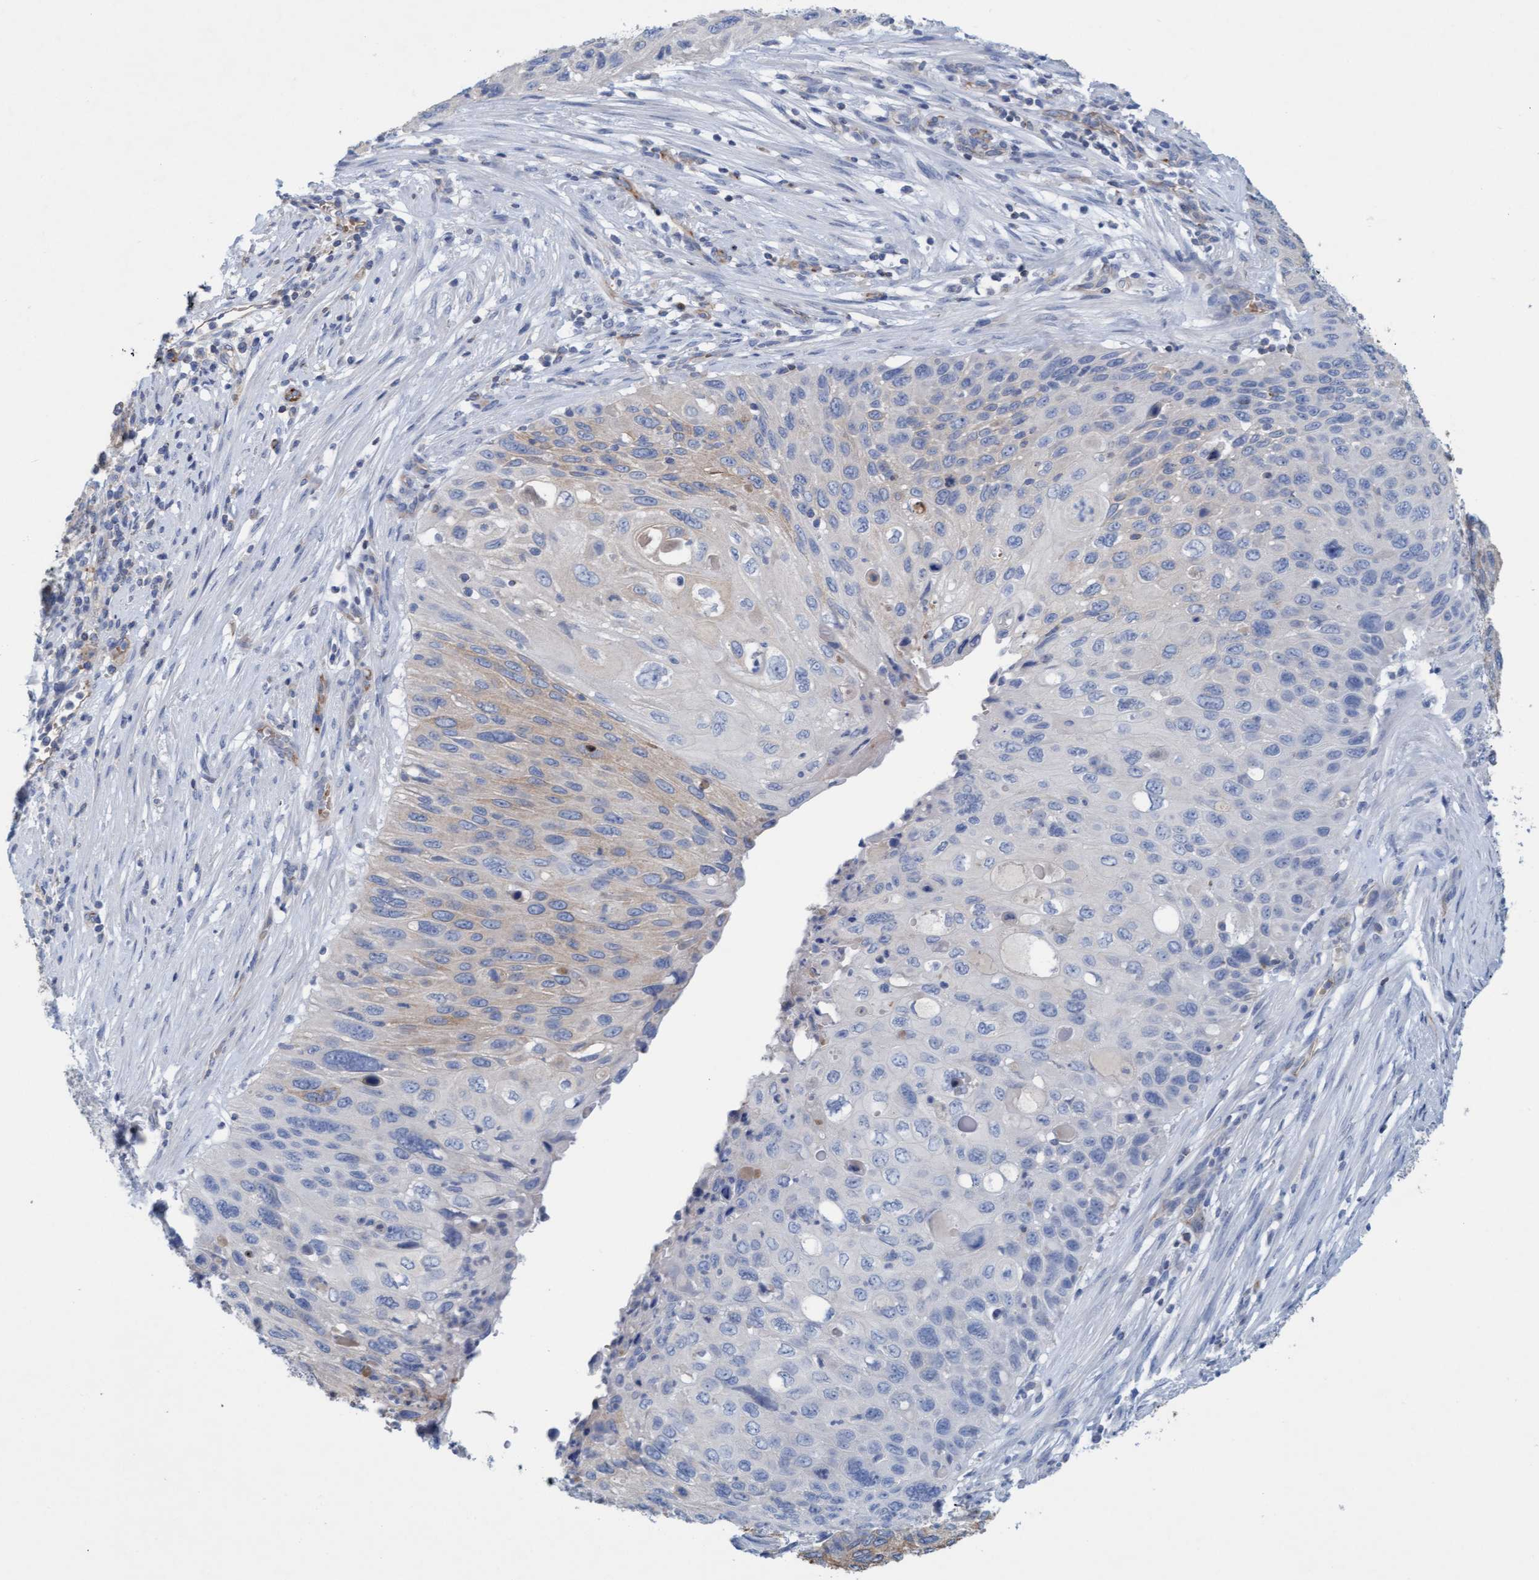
{"staining": {"intensity": "weak", "quantity": "25%-75%", "location": "cytoplasmic/membranous"}, "tissue": "cervical cancer", "cell_type": "Tumor cells", "image_type": "cancer", "snomed": [{"axis": "morphology", "description": "Squamous cell carcinoma, NOS"}, {"axis": "topography", "description": "Cervix"}], "caption": "IHC of human cervical squamous cell carcinoma exhibits low levels of weak cytoplasmic/membranous positivity in approximately 25%-75% of tumor cells.", "gene": "SIGIRR", "patient": {"sex": "female", "age": 70}}